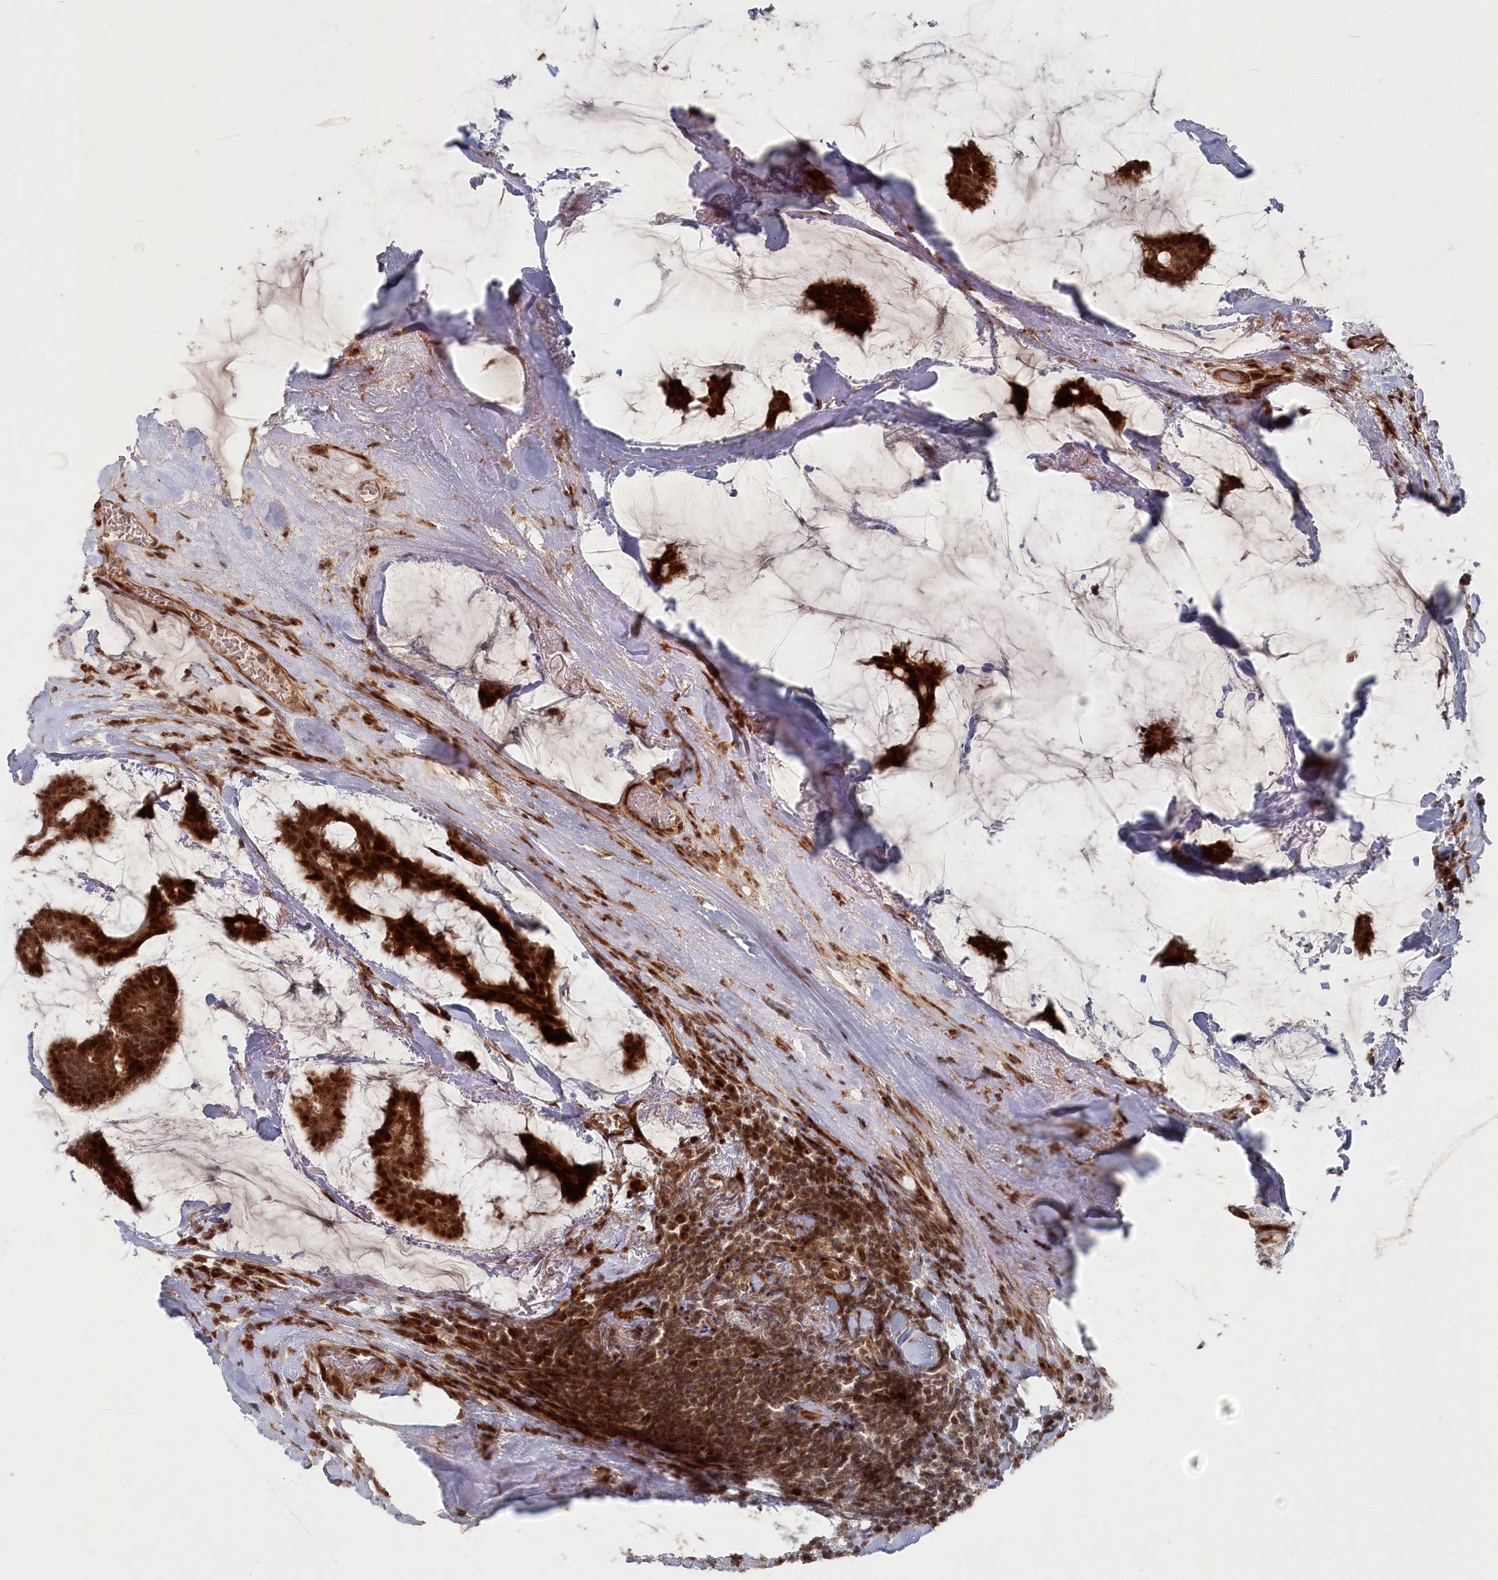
{"staining": {"intensity": "strong", "quantity": ">75%", "location": "cytoplasmic/membranous,nuclear"}, "tissue": "breast cancer", "cell_type": "Tumor cells", "image_type": "cancer", "snomed": [{"axis": "morphology", "description": "Duct carcinoma"}, {"axis": "topography", "description": "Breast"}], "caption": "Intraductal carcinoma (breast) was stained to show a protein in brown. There is high levels of strong cytoplasmic/membranous and nuclear staining in approximately >75% of tumor cells.", "gene": "POLR3A", "patient": {"sex": "female", "age": 93}}